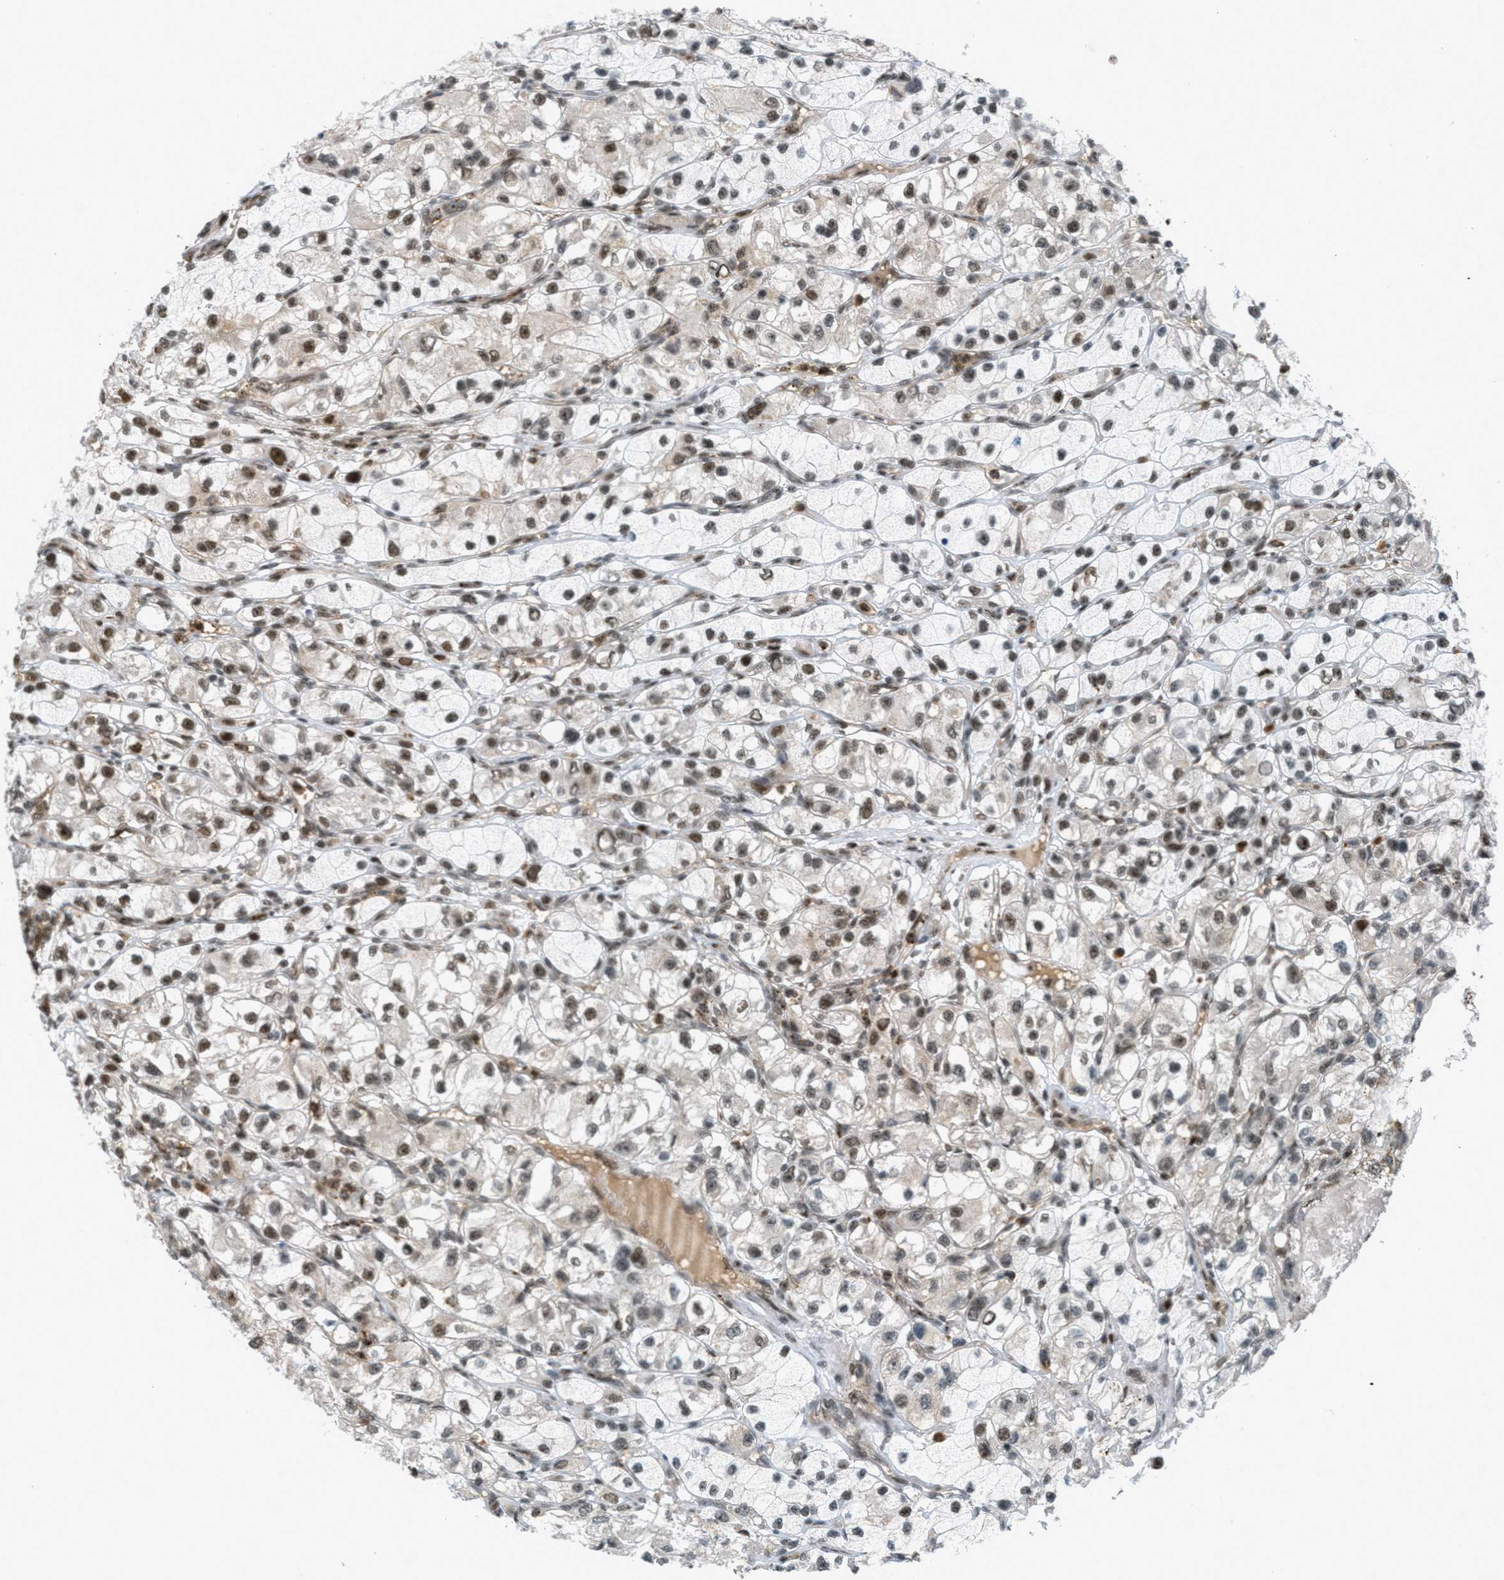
{"staining": {"intensity": "moderate", "quantity": "<25%", "location": "cytoplasmic/membranous,nuclear"}, "tissue": "renal cancer", "cell_type": "Tumor cells", "image_type": "cancer", "snomed": [{"axis": "morphology", "description": "Adenocarcinoma, NOS"}, {"axis": "topography", "description": "Kidney"}], "caption": "A photomicrograph of human renal adenocarcinoma stained for a protein reveals moderate cytoplasmic/membranous and nuclear brown staining in tumor cells. (DAB (3,3'-diaminobenzidine) = brown stain, brightfield microscopy at high magnification).", "gene": "TLK1", "patient": {"sex": "female", "age": 57}}